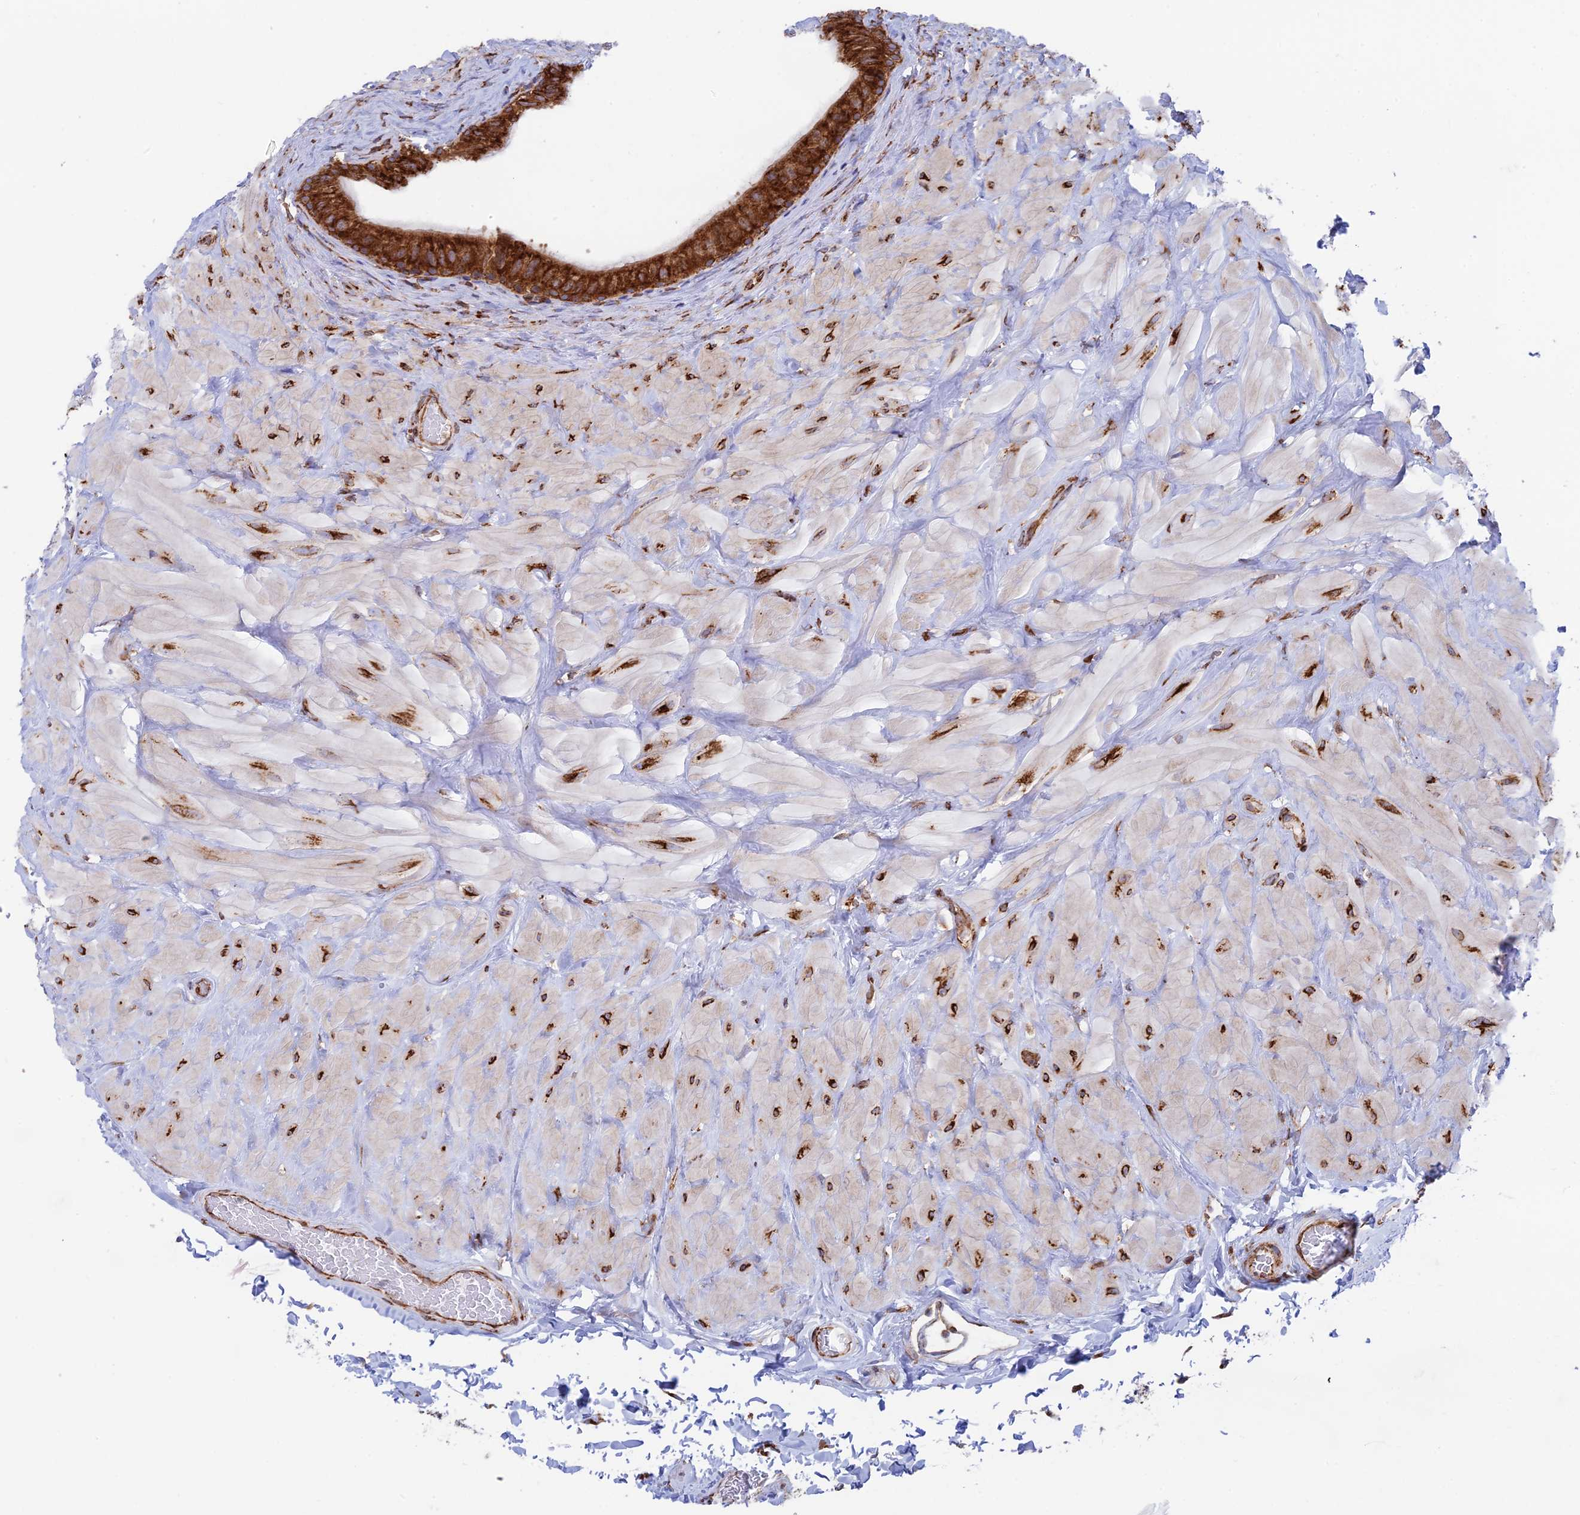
{"staining": {"intensity": "strong", "quantity": ">75%", "location": "cytoplasmic/membranous"}, "tissue": "epididymis", "cell_type": "Glandular cells", "image_type": "normal", "snomed": [{"axis": "morphology", "description": "Normal tissue, NOS"}, {"axis": "topography", "description": "Soft tissue"}, {"axis": "topography", "description": "Vascular tissue"}, {"axis": "topography", "description": "Epididymis"}], "caption": "Immunohistochemical staining of benign human epididymis demonstrates >75% levels of strong cytoplasmic/membranous protein staining in about >75% of glandular cells. Using DAB (brown) and hematoxylin (blue) stains, captured at high magnification using brightfield microscopy.", "gene": "CCDC69", "patient": {"sex": "male", "age": 49}}